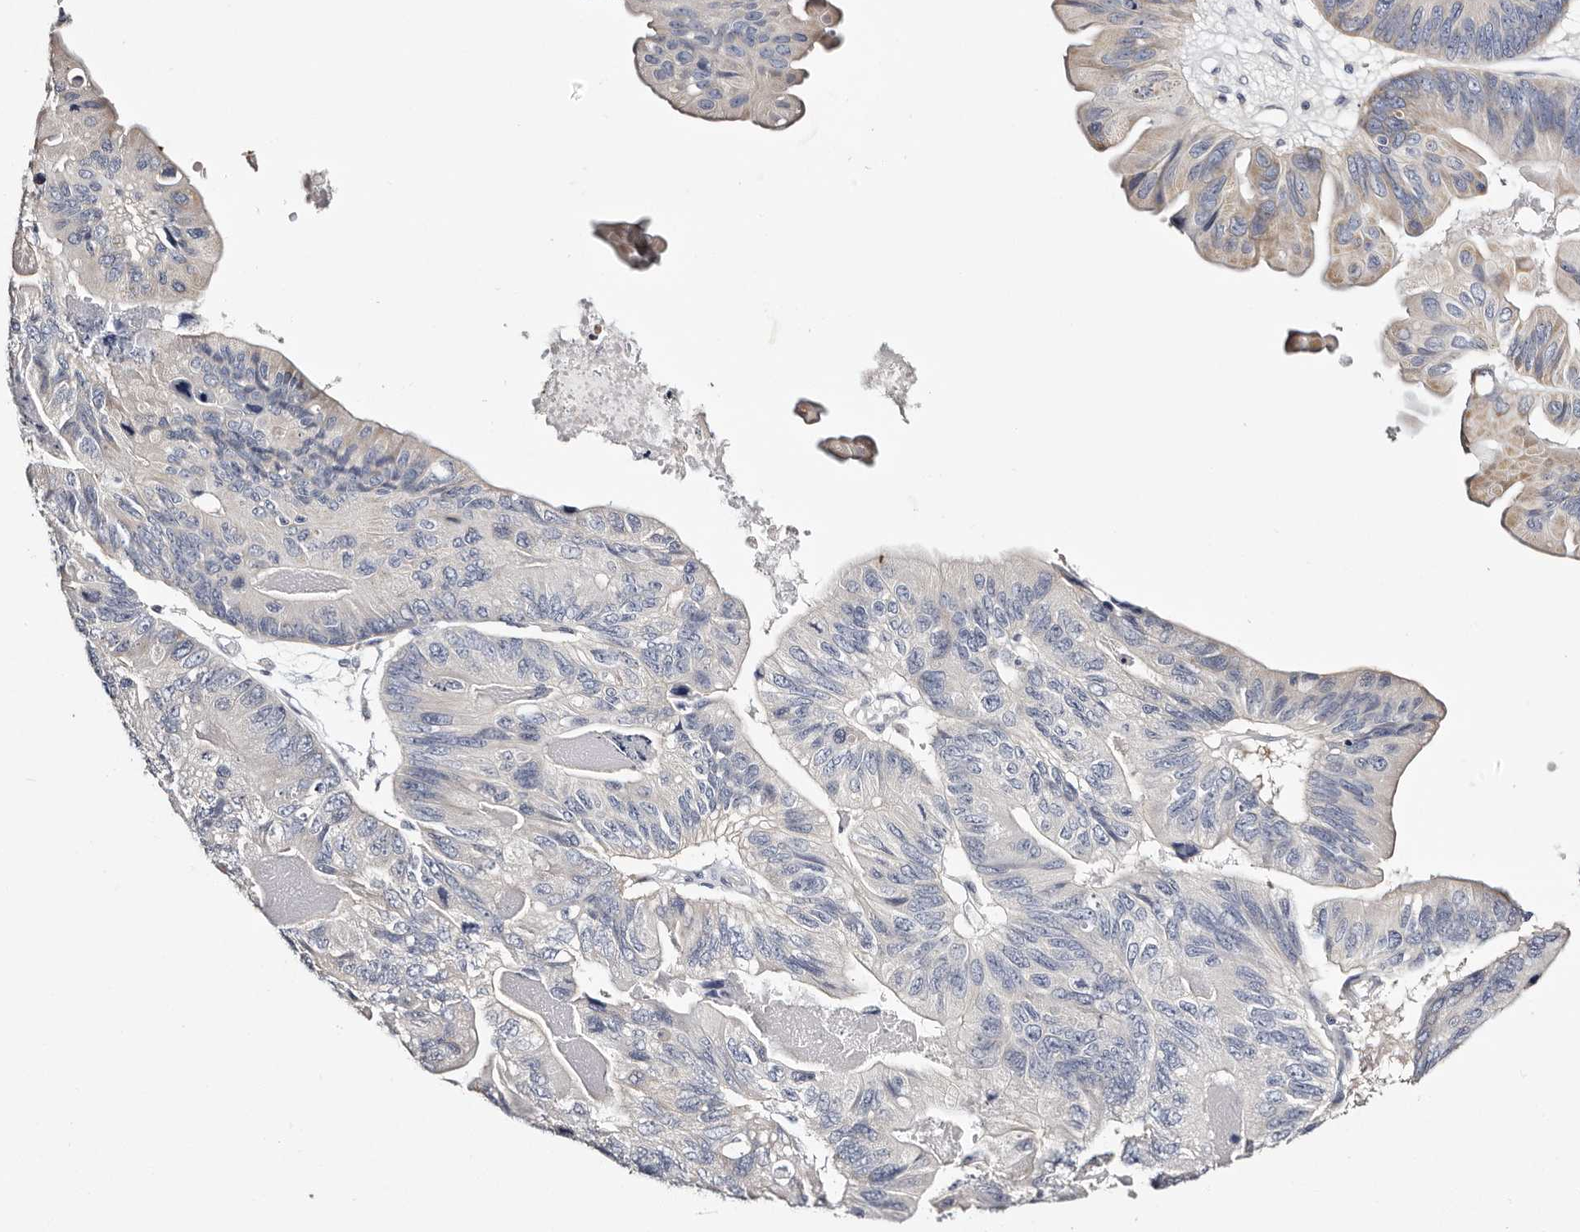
{"staining": {"intensity": "weak", "quantity": "<25%", "location": "cytoplasmic/membranous"}, "tissue": "ovarian cancer", "cell_type": "Tumor cells", "image_type": "cancer", "snomed": [{"axis": "morphology", "description": "Cystadenocarcinoma, mucinous, NOS"}, {"axis": "topography", "description": "Ovary"}], "caption": "Protein analysis of ovarian cancer shows no significant positivity in tumor cells.", "gene": "ROM1", "patient": {"sex": "female", "age": 61}}